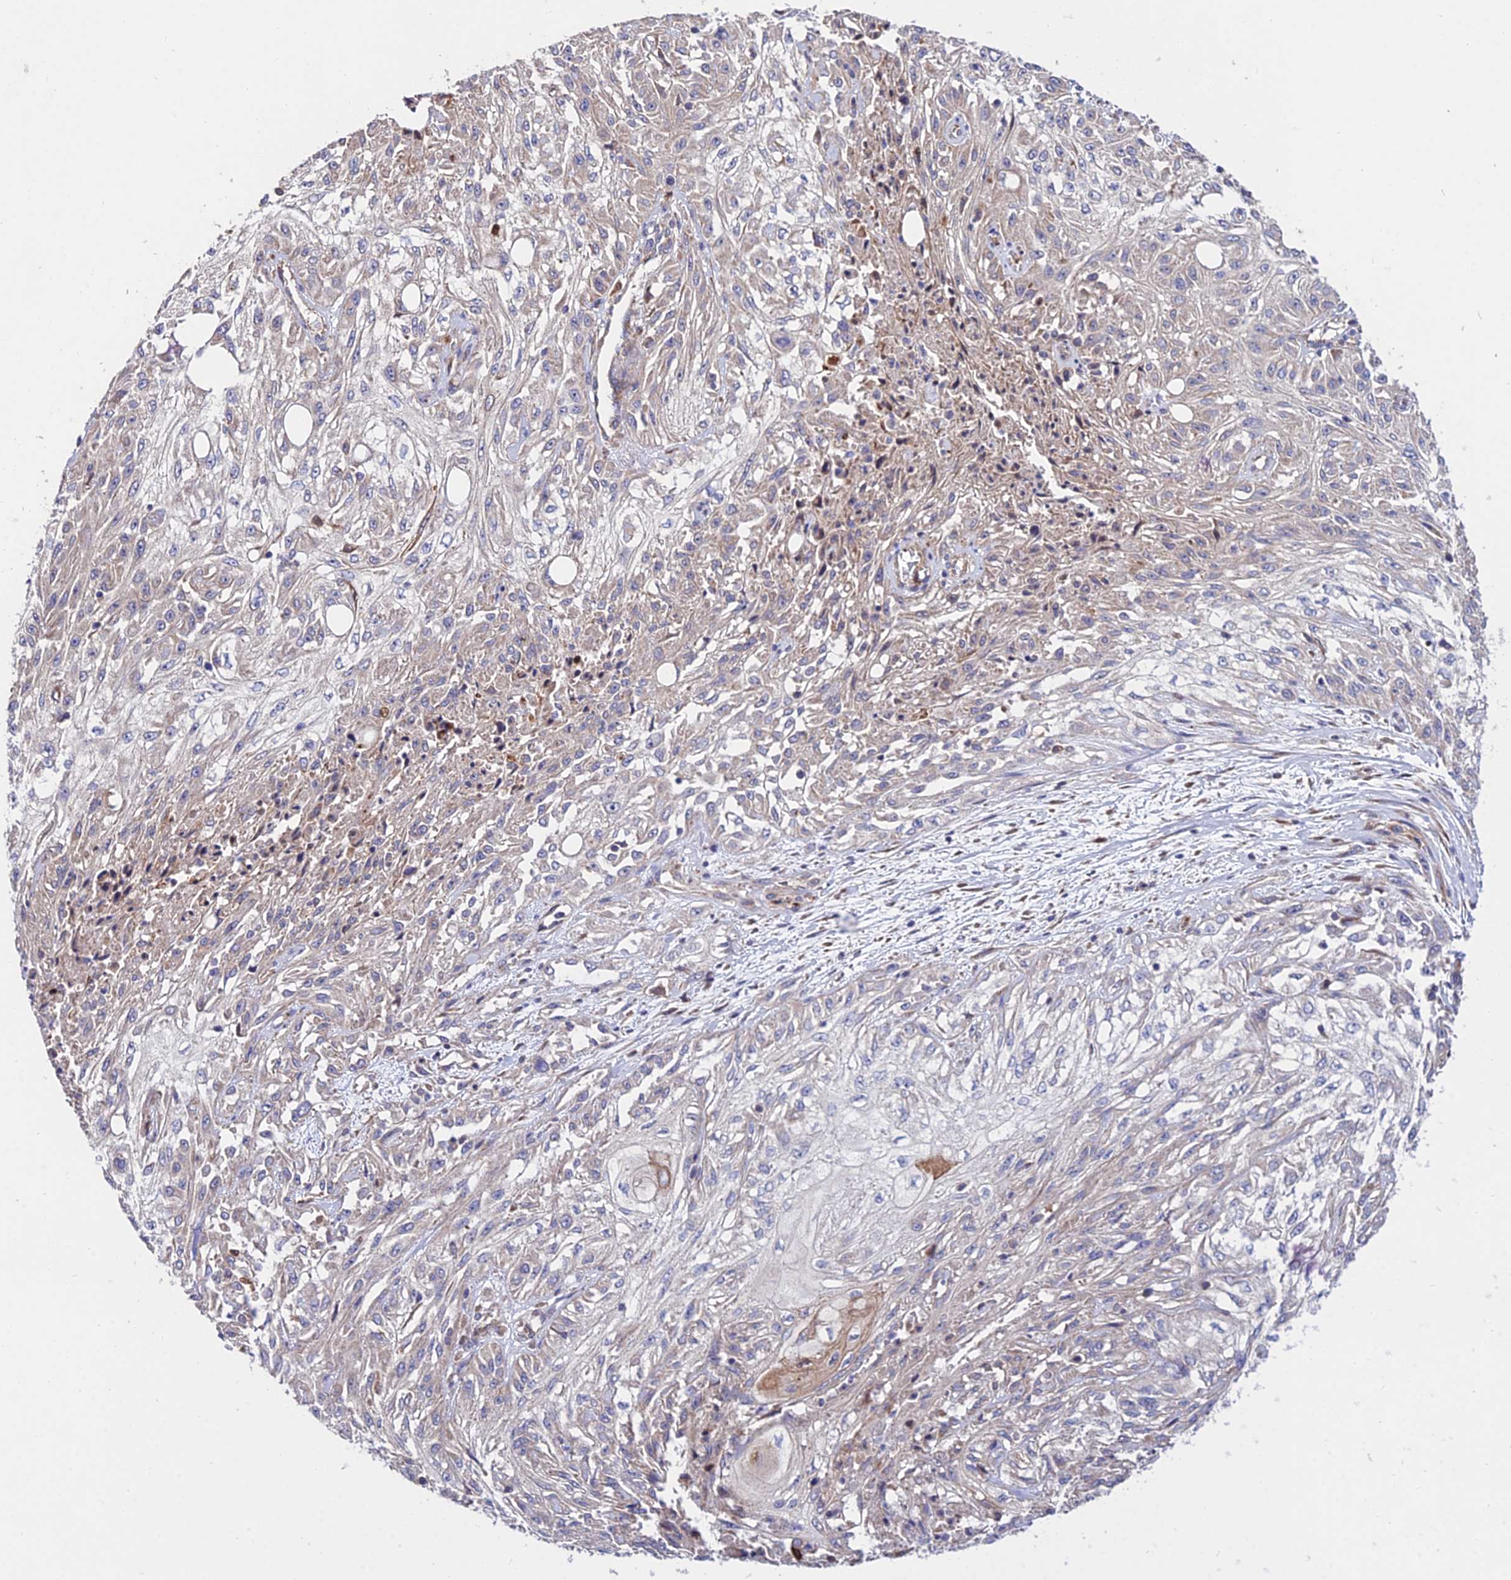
{"staining": {"intensity": "weak", "quantity": "<25%", "location": "cytoplasmic/membranous"}, "tissue": "skin cancer", "cell_type": "Tumor cells", "image_type": "cancer", "snomed": [{"axis": "morphology", "description": "Squamous cell carcinoma, NOS"}, {"axis": "morphology", "description": "Squamous cell carcinoma, metastatic, NOS"}, {"axis": "topography", "description": "Skin"}, {"axis": "topography", "description": "Lymph node"}], "caption": "Immunohistochemistry micrograph of neoplastic tissue: human skin cancer stained with DAB (3,3'-diaminobenzidine) exhibits no significant protein expression in tumor cells.", "gene": "CDC37L1", "patient": {"sex": "male", "age": 75}}